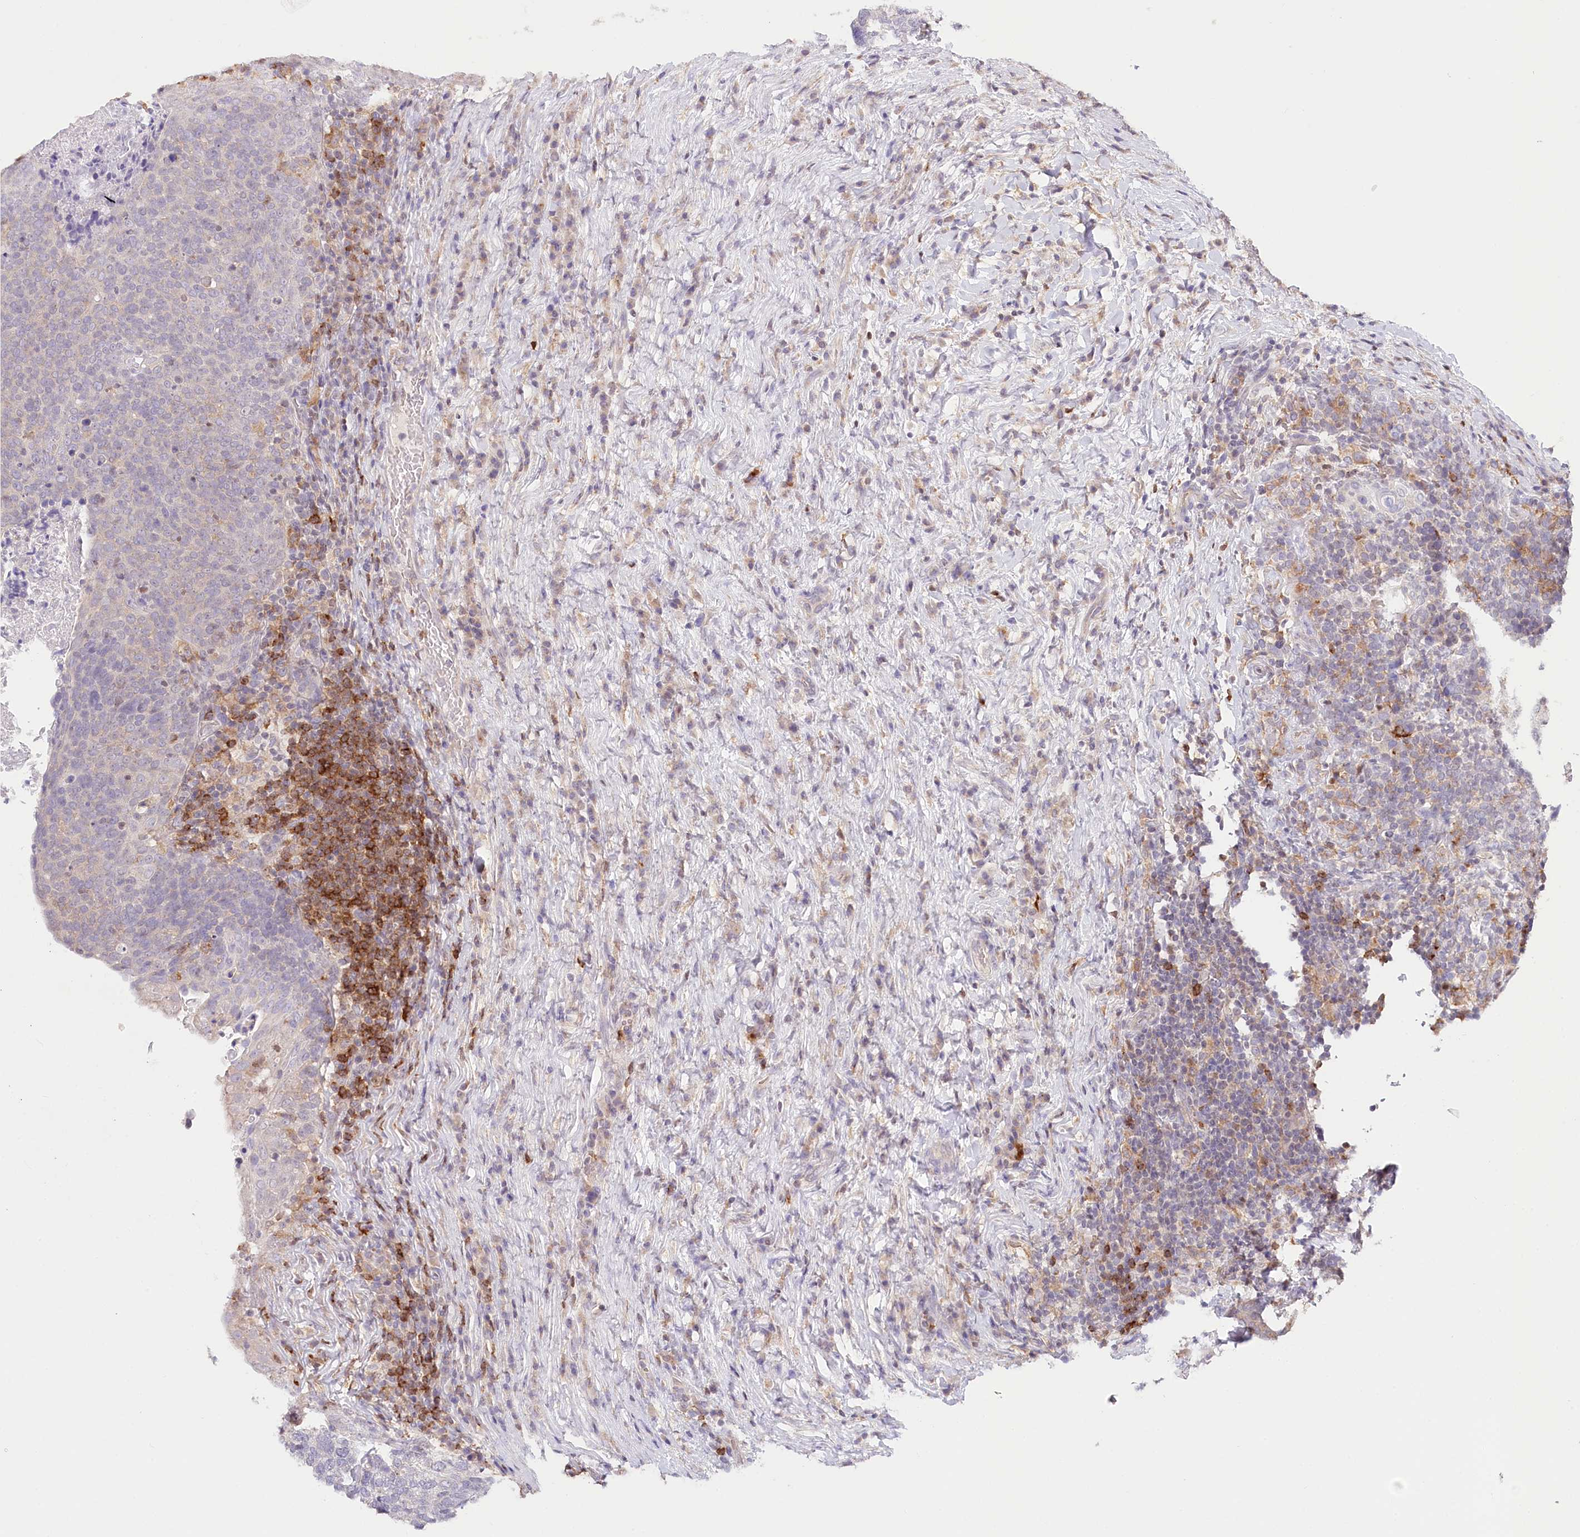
{"staining": {"intensity": "negative", "quantity": "none", "location": "none"}, "tissue": "head and neck cancer", "cell_type": "Tumor cells", "image_type": "cancer", "snomed": [{"axis": "morphology", "description": "Squamous cell carcinoma, NOS"}, {"axis": "morphology", "description": "Squamous cell carcinoma, metastatic, NOS"}, {"axis": "topography", "description": "Lymph node"}, {"axis": "topography", "description": "Head-Neck"}], "caption": "This is a micrograph of immunohistochemistry staining of squamous cell carcinoma (head and neck), which shows no positivity in tumor cells.", "gene": "DAPK1", "patient": {"sex": "male", "age": 62}}